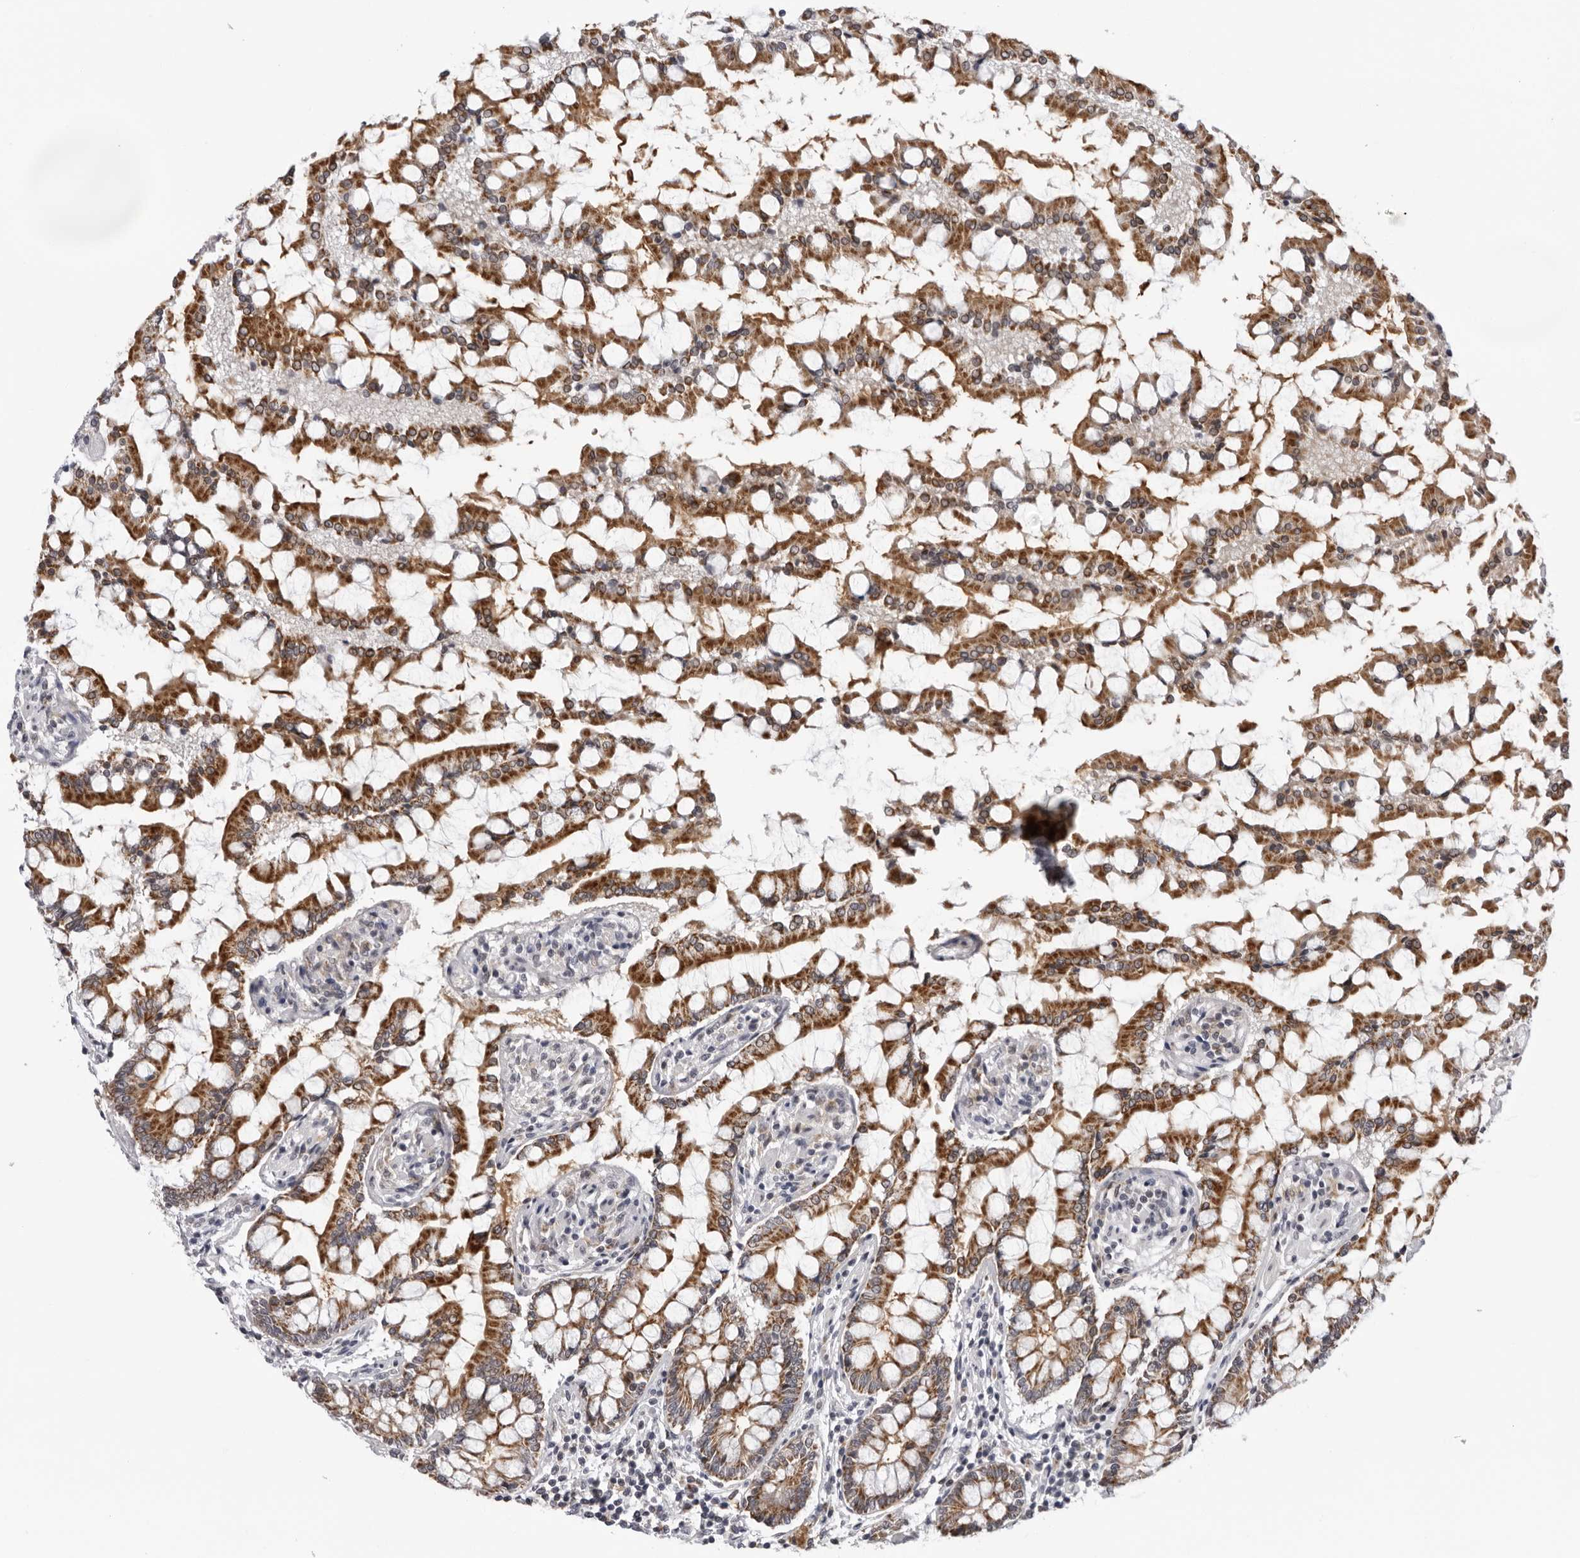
{"staining": {"intensity": "strong", "quantity": ">75%", "location": "cytoplasmic/membranous"}, "tissue": "small intestine", "cell_type": "Glandular cells", "image_type": "normal", "snomed": [{"axis": "morphology", "description": "Normal tissue, NOS"}, {"axis": "topography", "description": "Small intestine"}], "caption": "Benign small intestine shows strong cytoplasmic/membranous expression in about >75% of glandular cells.", "gene": "CPT2", "patient": {"sex": "male", "age": 41}}